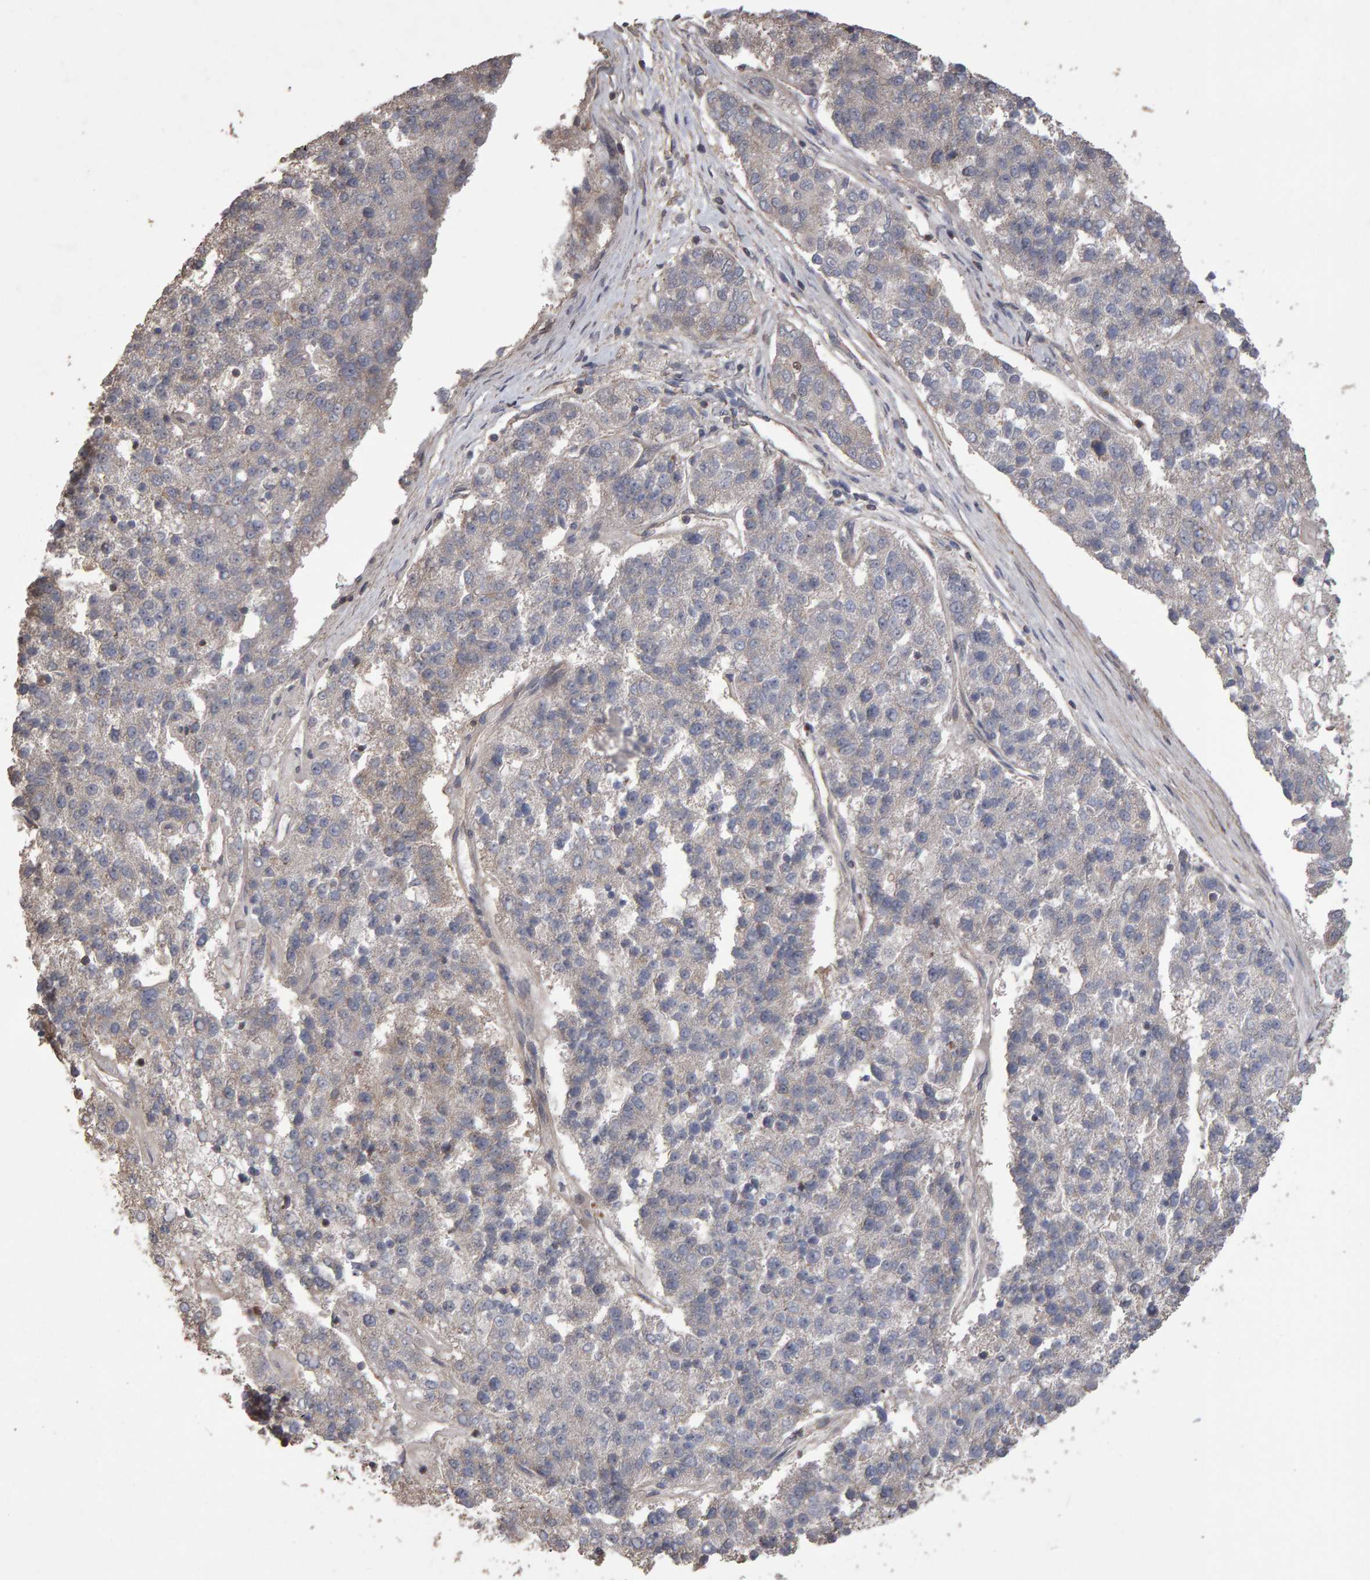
{"staining": {"intensity": "weak", "quantity": "<25%", "location": "cytoplasmic/membranous"}, "tissue": "pancreatic cancer", "cell_type": "Tumor cells", "image_type": "cancer", "snomed": [{"axis": "morphology", "description": "Adenocarcinoma, NOS"}, {"axis": "topography", "description": "Pancreas"}], "caption": "Pancreatic cancer was stained to show a protein in brown. There is no significant positivity in tumor cells.", "gene": "SCRIB", "patient": {"sex": "female", "age": 61}}